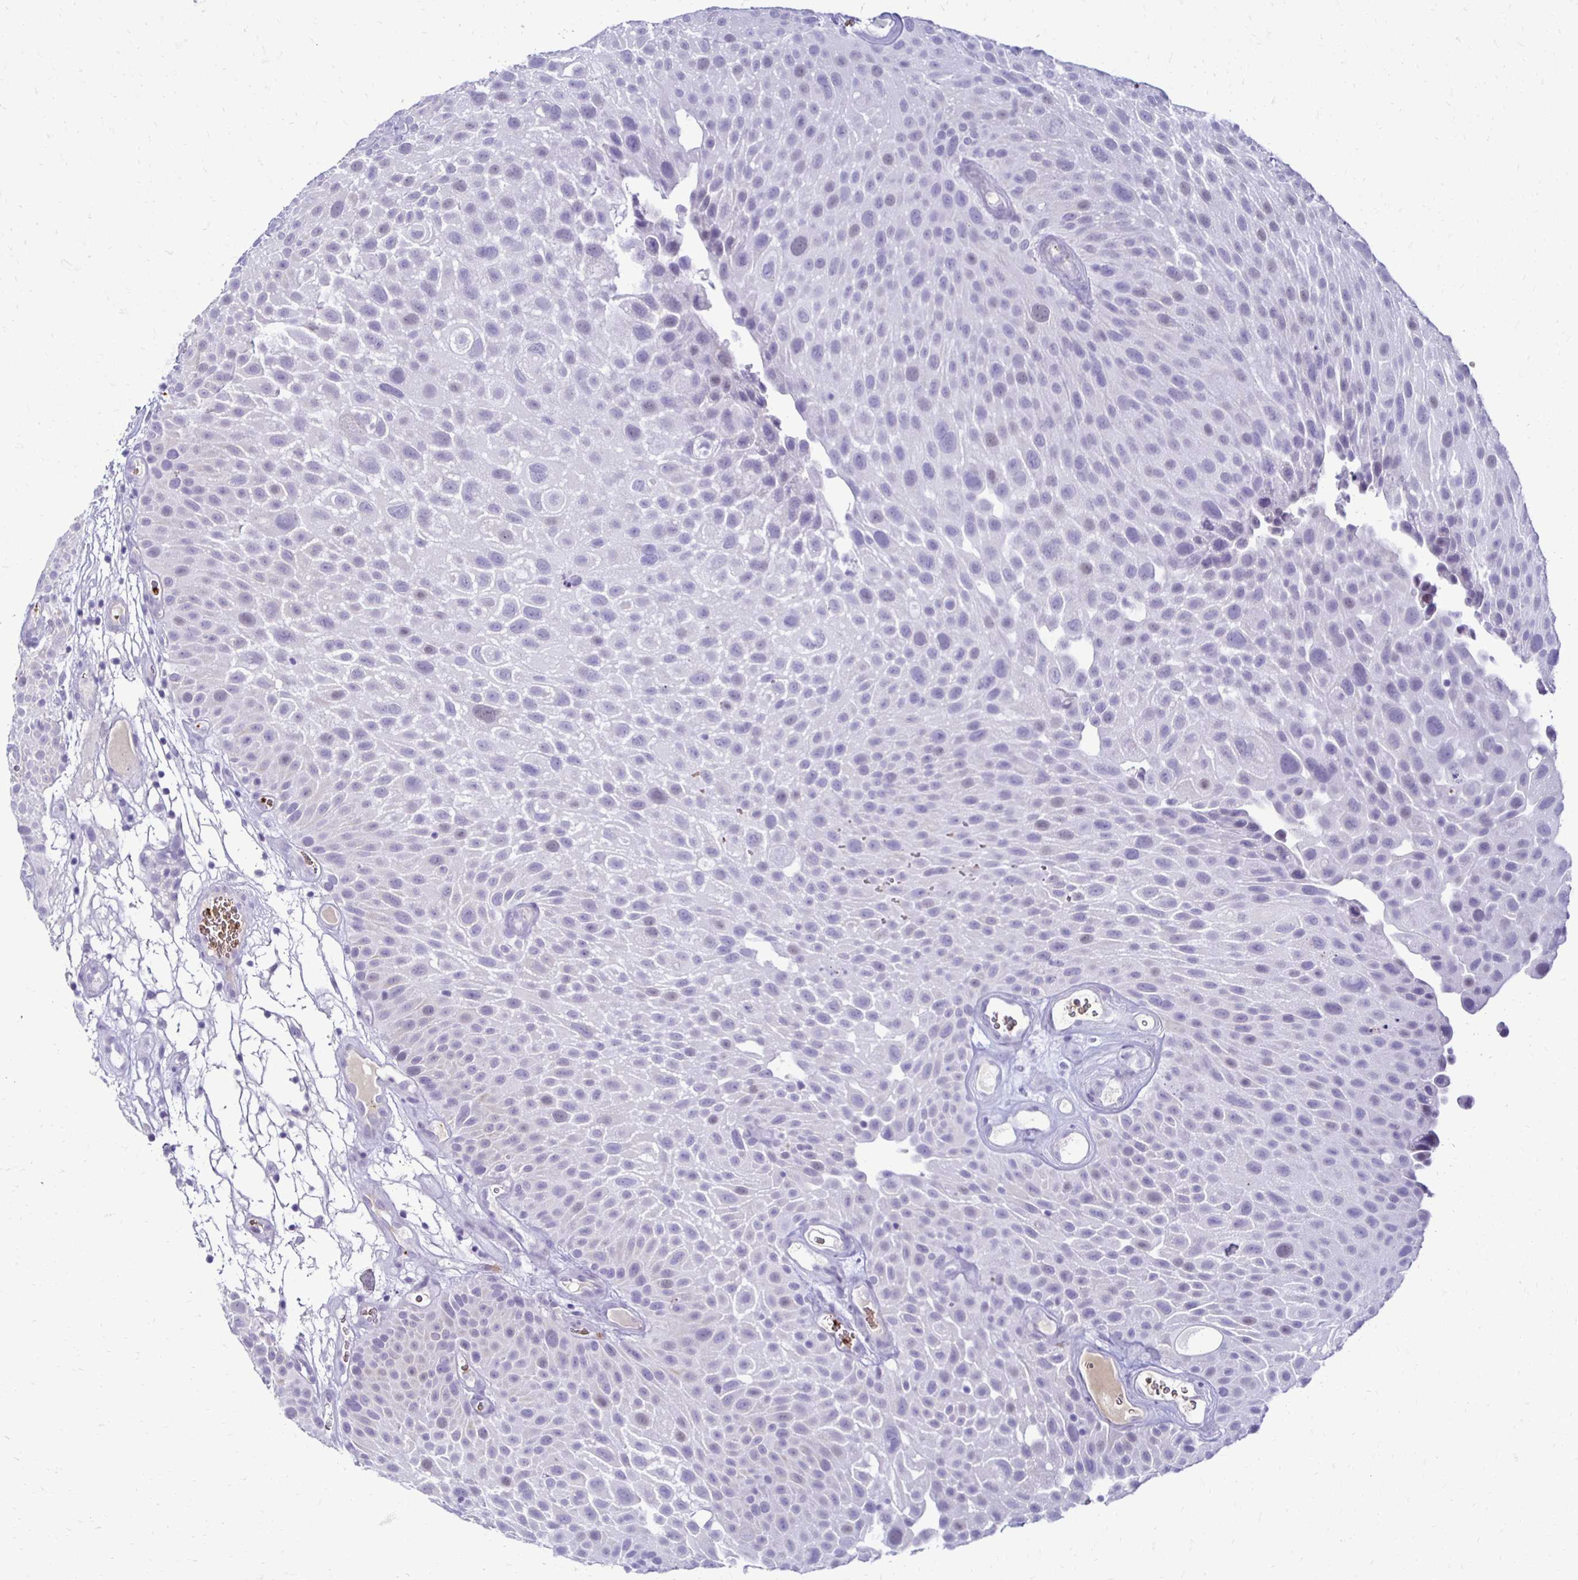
{"staining": {"intensity": "negative", "quantity": "none", "location": "none"}, "tissue": "urothelial cancer", "cell_type": "Tumor cells", "image_type": "cancer", "snomed": [{"axis": "morphology", "description": "Urothelial carcinoma, Low grade"}, {"axis": "topography", "description": "Urinary bladder"}], "caption": "Immunohistochemical staining of human urothelial carcinoma (low-grade) exhibits no significant expression in tumor cells.", "gene": "RHBDL3", "patient": {"sex": "male", "age": 72}}